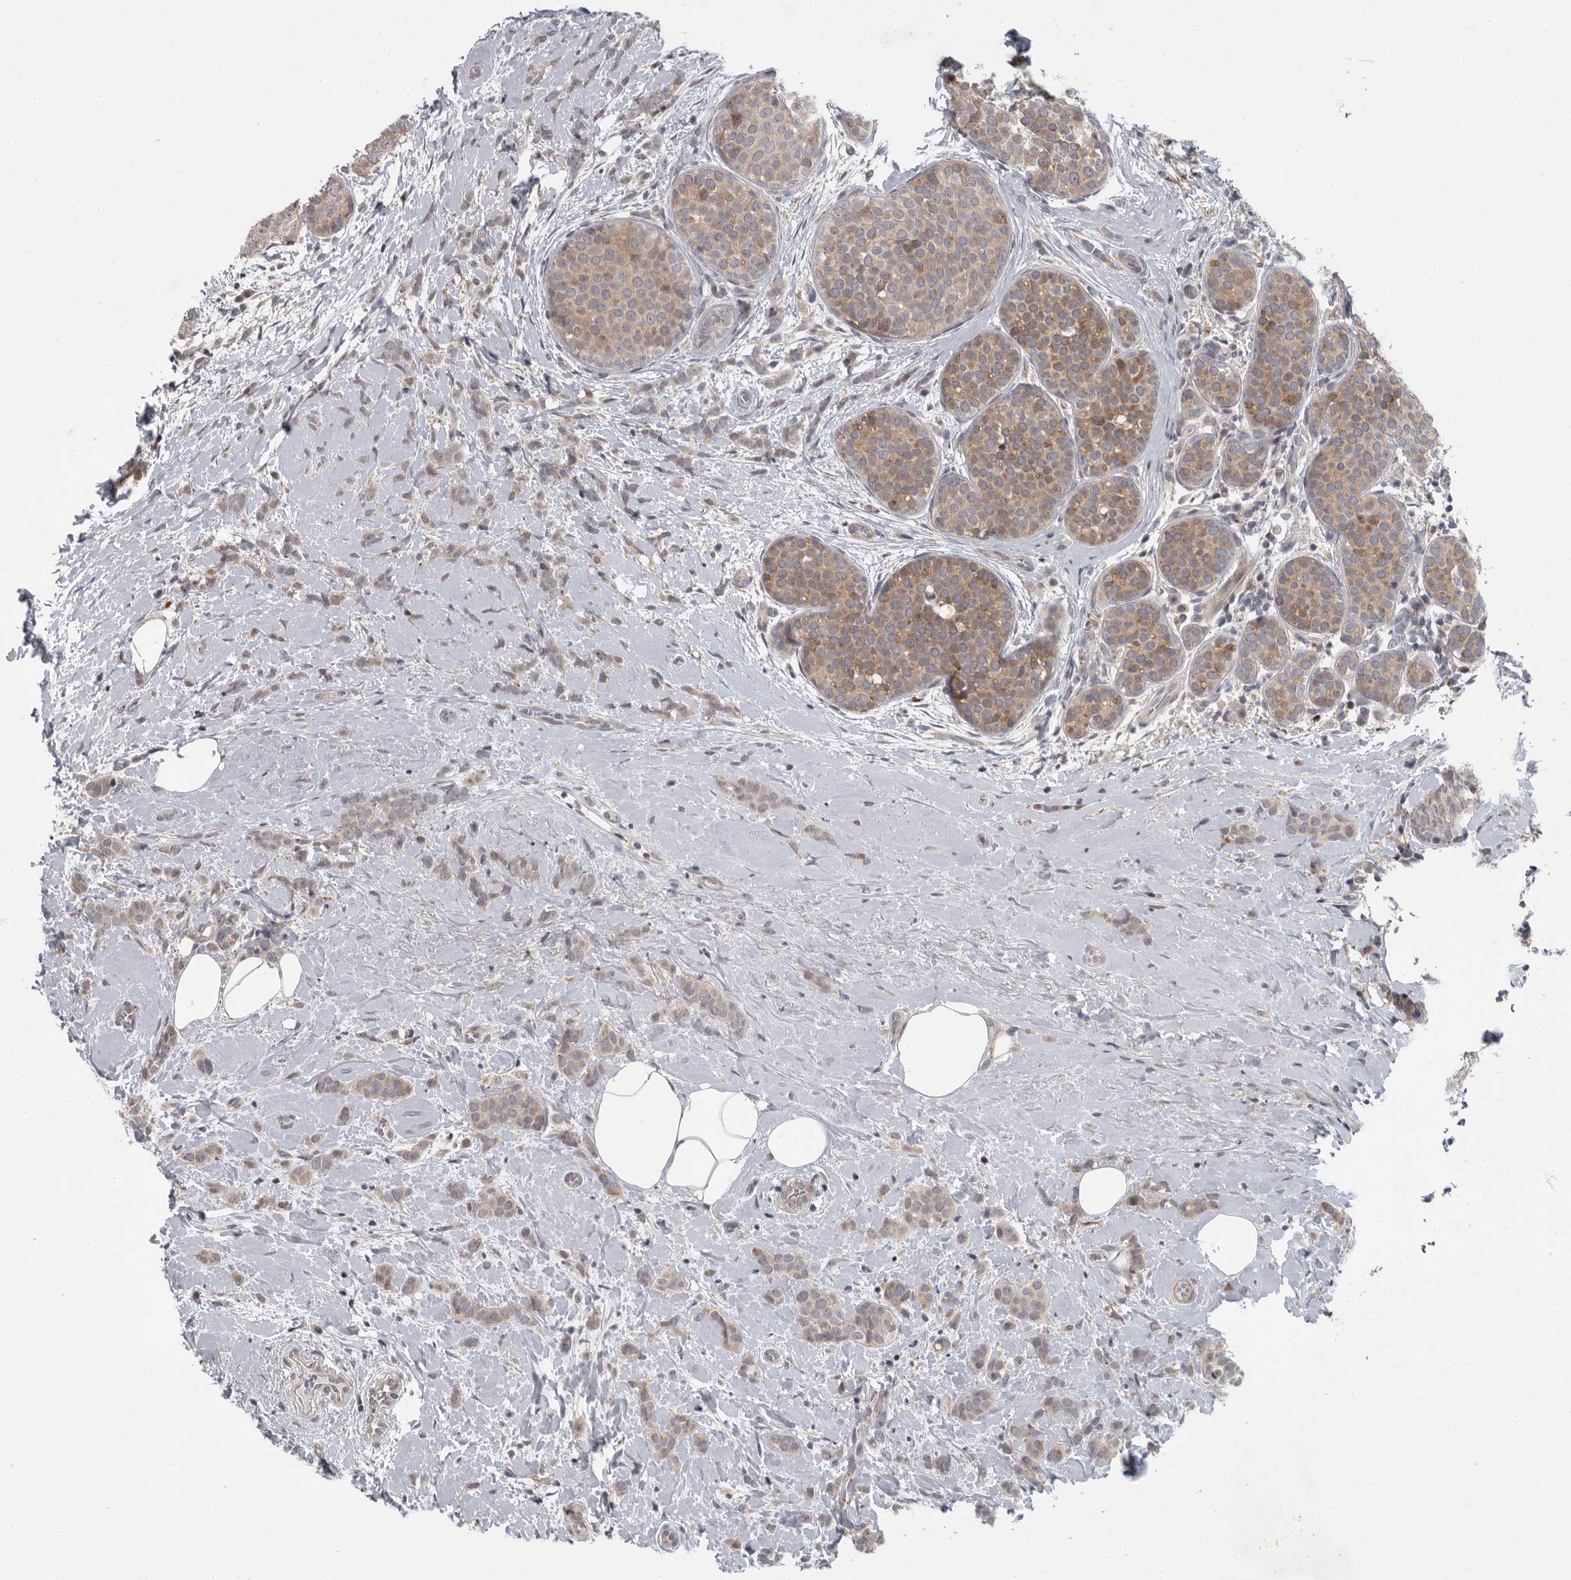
{"staining": {"intensity": "moderate", "quantity": "25%-75%", "location": "cytoplasmic/membranous"}, "tissue": "breast cancer", "cell_type": "Tumor cells", "image_type": "cancer", "snomed": [{"axis": "morphology", "description": "Lobular carcinoma, in situ"}, {"axis": "morphology", "description": "Lobular carcinoma"}, {"axis": "topography", "description": "Breast"}], "caption": "A medium amount of moderate cytoplasmic/membranous positivity is identified in about 25%-75% of tumor cells in breast cancer (lobular carcinoma in situ) tissue.", "gene": "PDE7A", "patient": {"sex": "female", "age": 41}}